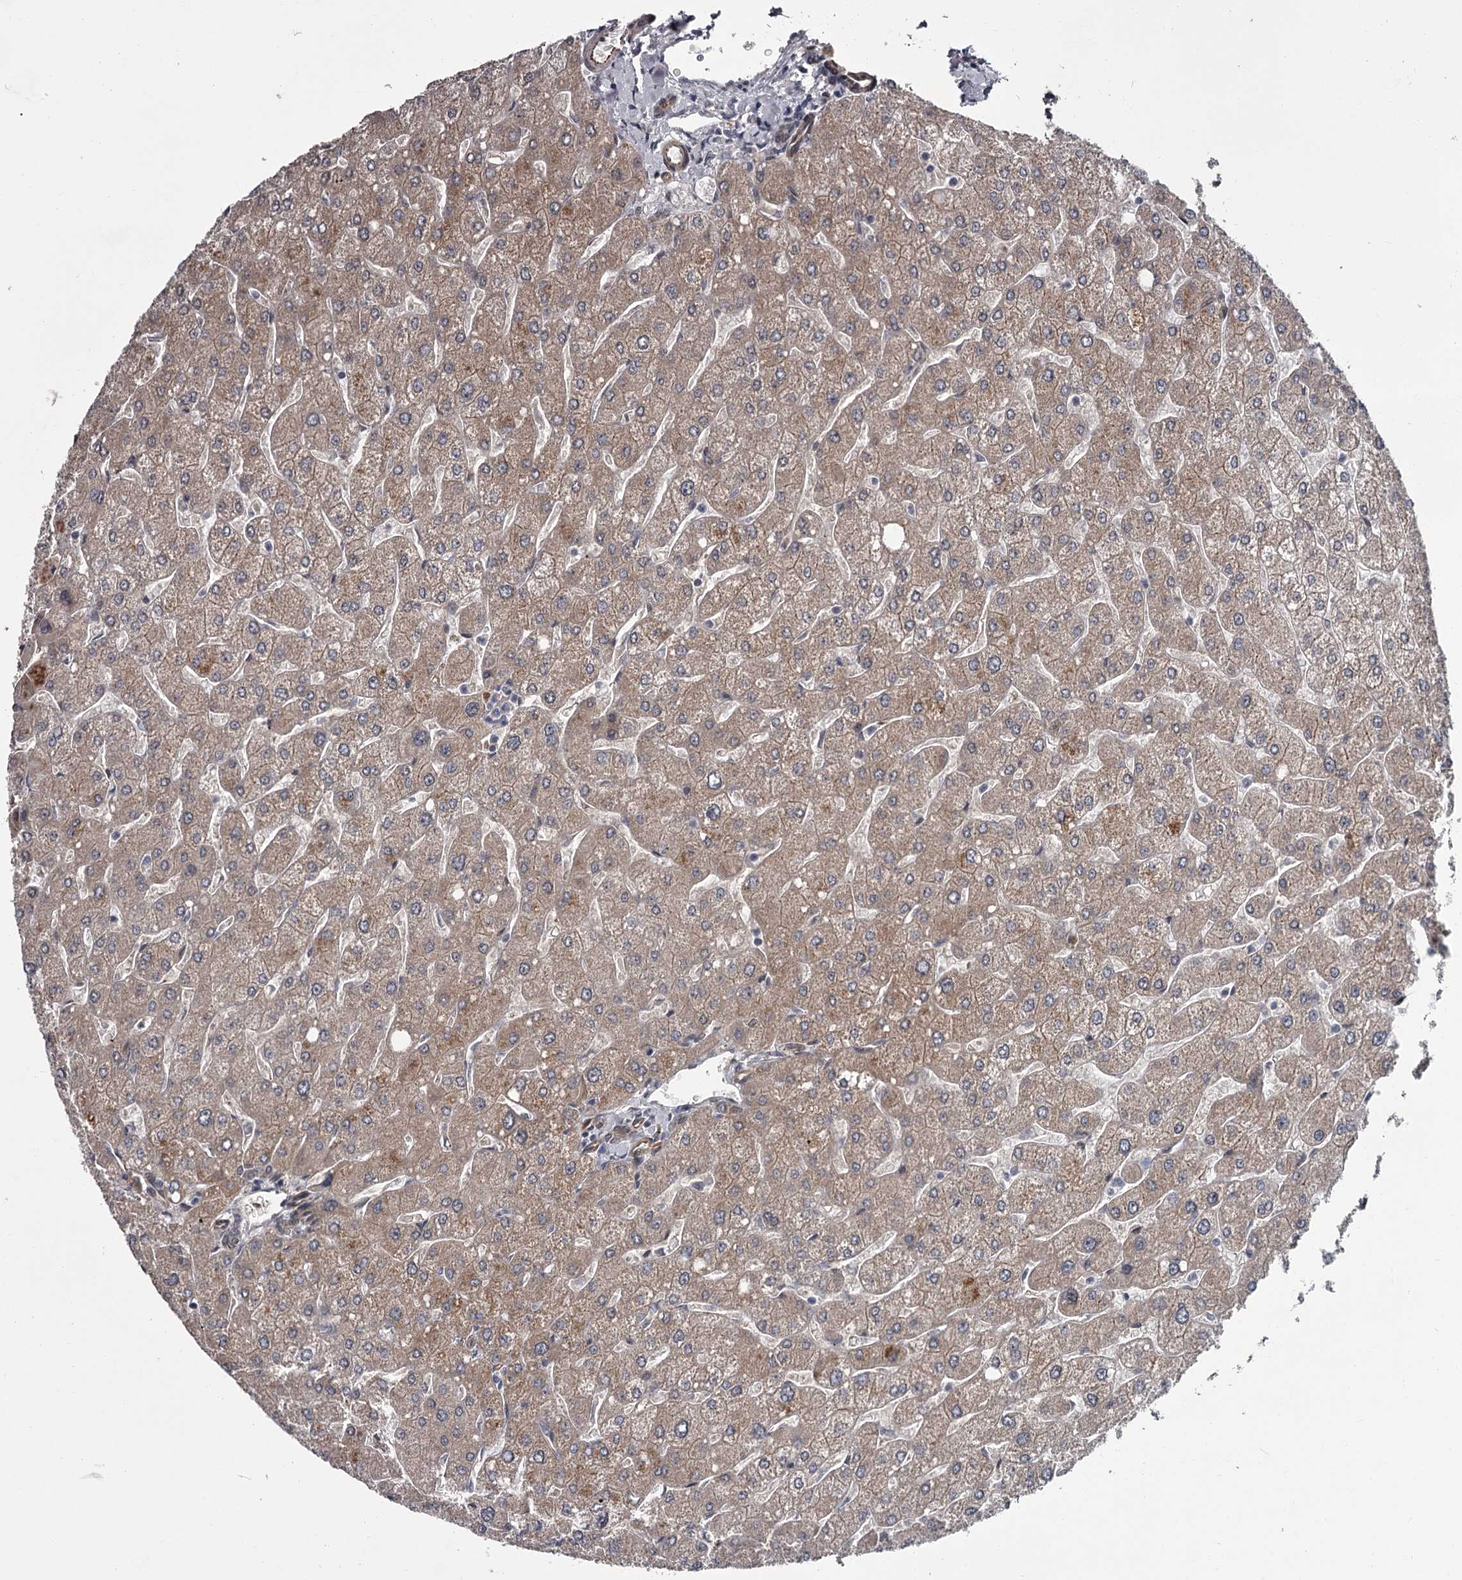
{"staining": {"intensity": "weak", "quantity": "25%-75%", "location": "cytoplasmic/membranous"}, "tissue": "liver", "cell_type": "Cholangiocytes", "image_type": "normal", "snomed": [{"axis": "morphology", "description": "Normal tissue, NOS"}, {"axis": "topography", "description": "Liver"}], "caption": "Benign liver reveals weak cytoplasmic/membranous staining in about 25%-75% of cholangiocytes (DAB (3,3'-diaminobenzidine) IHC with brightfield microscopy, high magnification)..", "gene": "PRPF40B", "patient": {"sex": "male", "age": 55}}